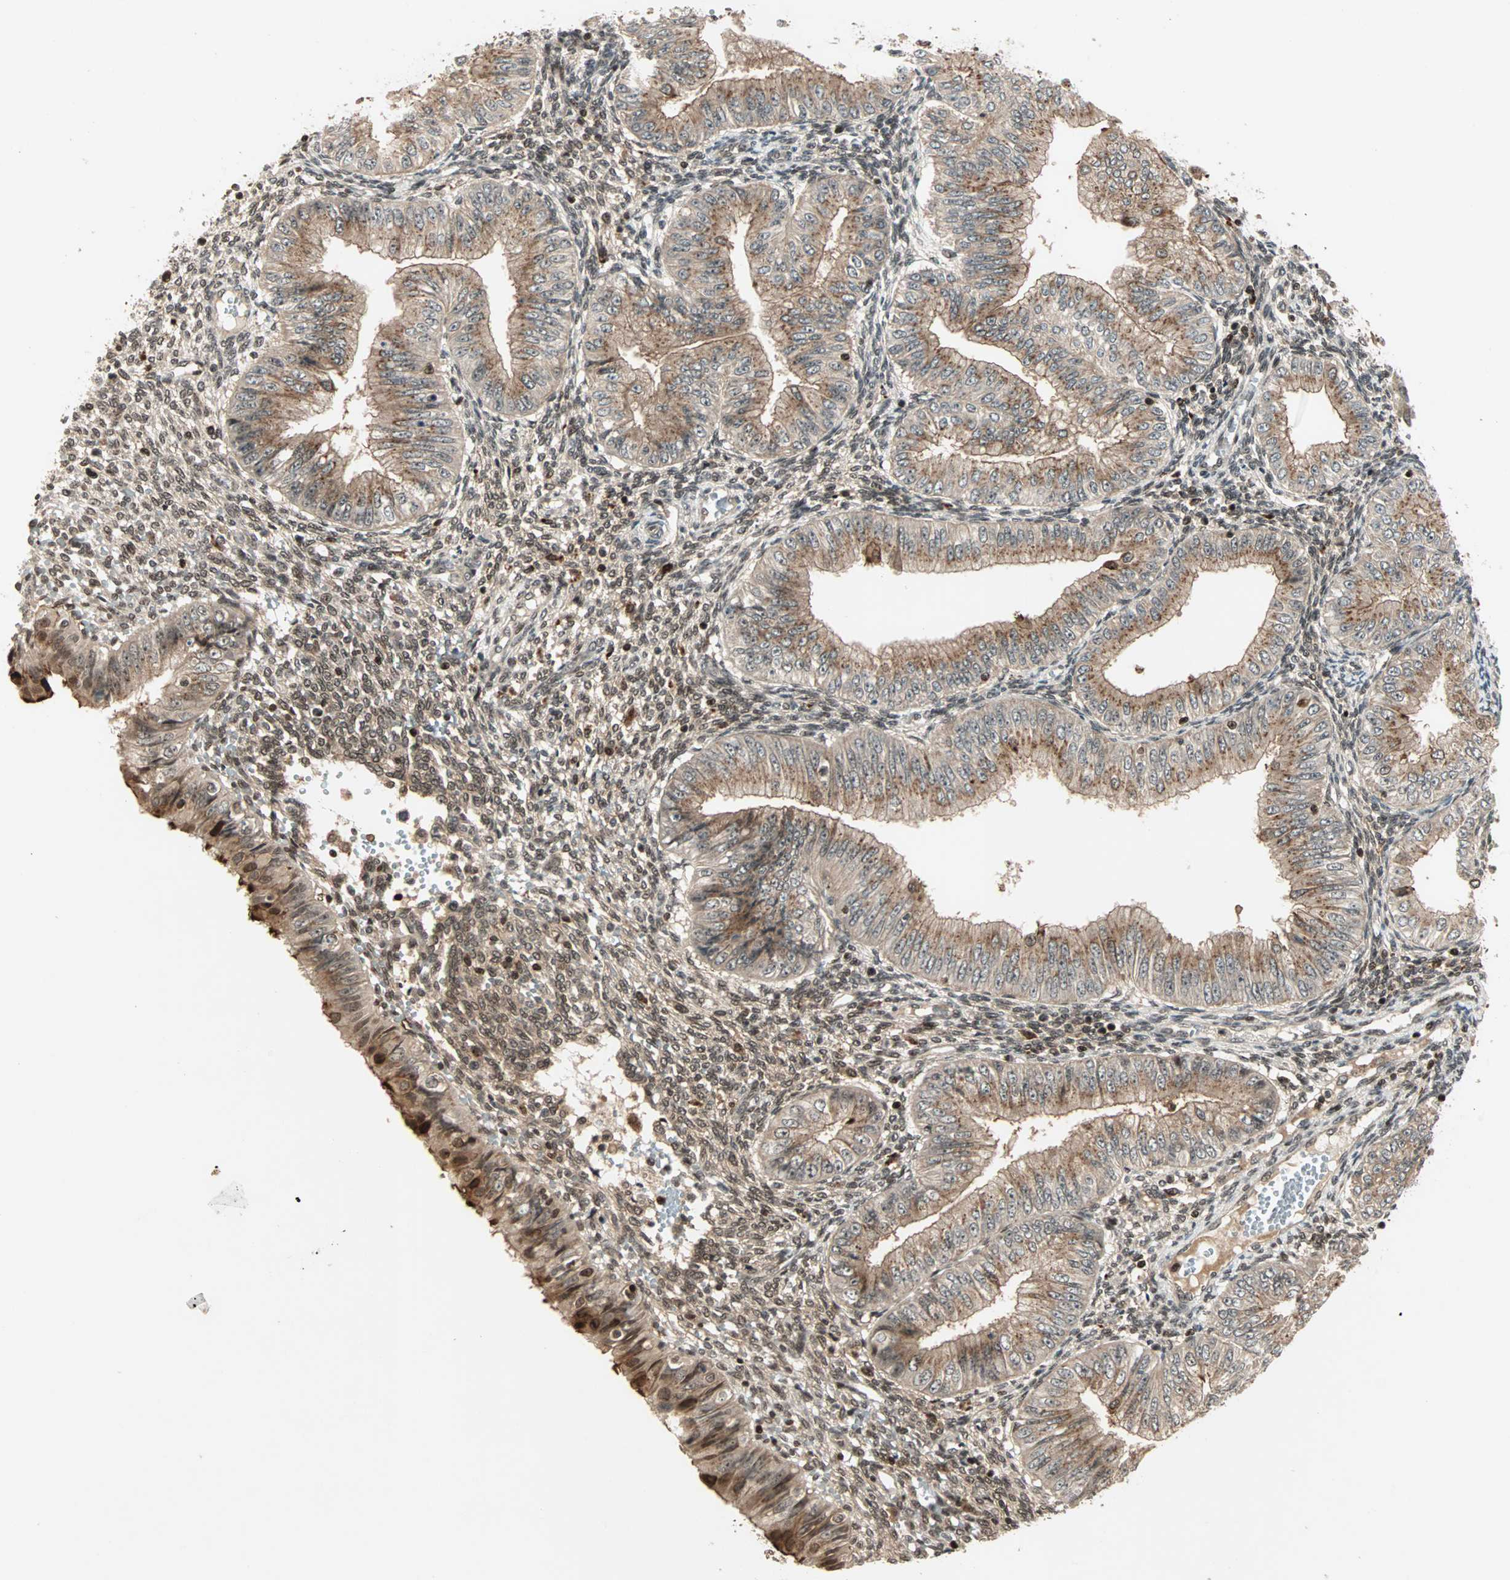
{"staining": {"intensity": "moderate", "quantity": ">75%", "location": "cytoplasmic/membranous,nuclear"}, "tissue": "endometrial cancer", "cell_type": "Tumor cells", "image_type": "cancer", "snomed": [{"axis": "morphology", "description": "Normal tissue, NOS"}, {"axis": "morphology", "description": "Adenocarcinoma, NOS"}, {"axis": "topography", "description": "Endometrium"}], "caption": "This image displays immunohistochemistry staining of human endometrial adenocarcinoma, with medium moderate cytoplasmic/membranous and nuclear expression in approximately >75% of tumor cells.", "gene": "ZBED9", "patient": {"sex": "female", "age": 53}}